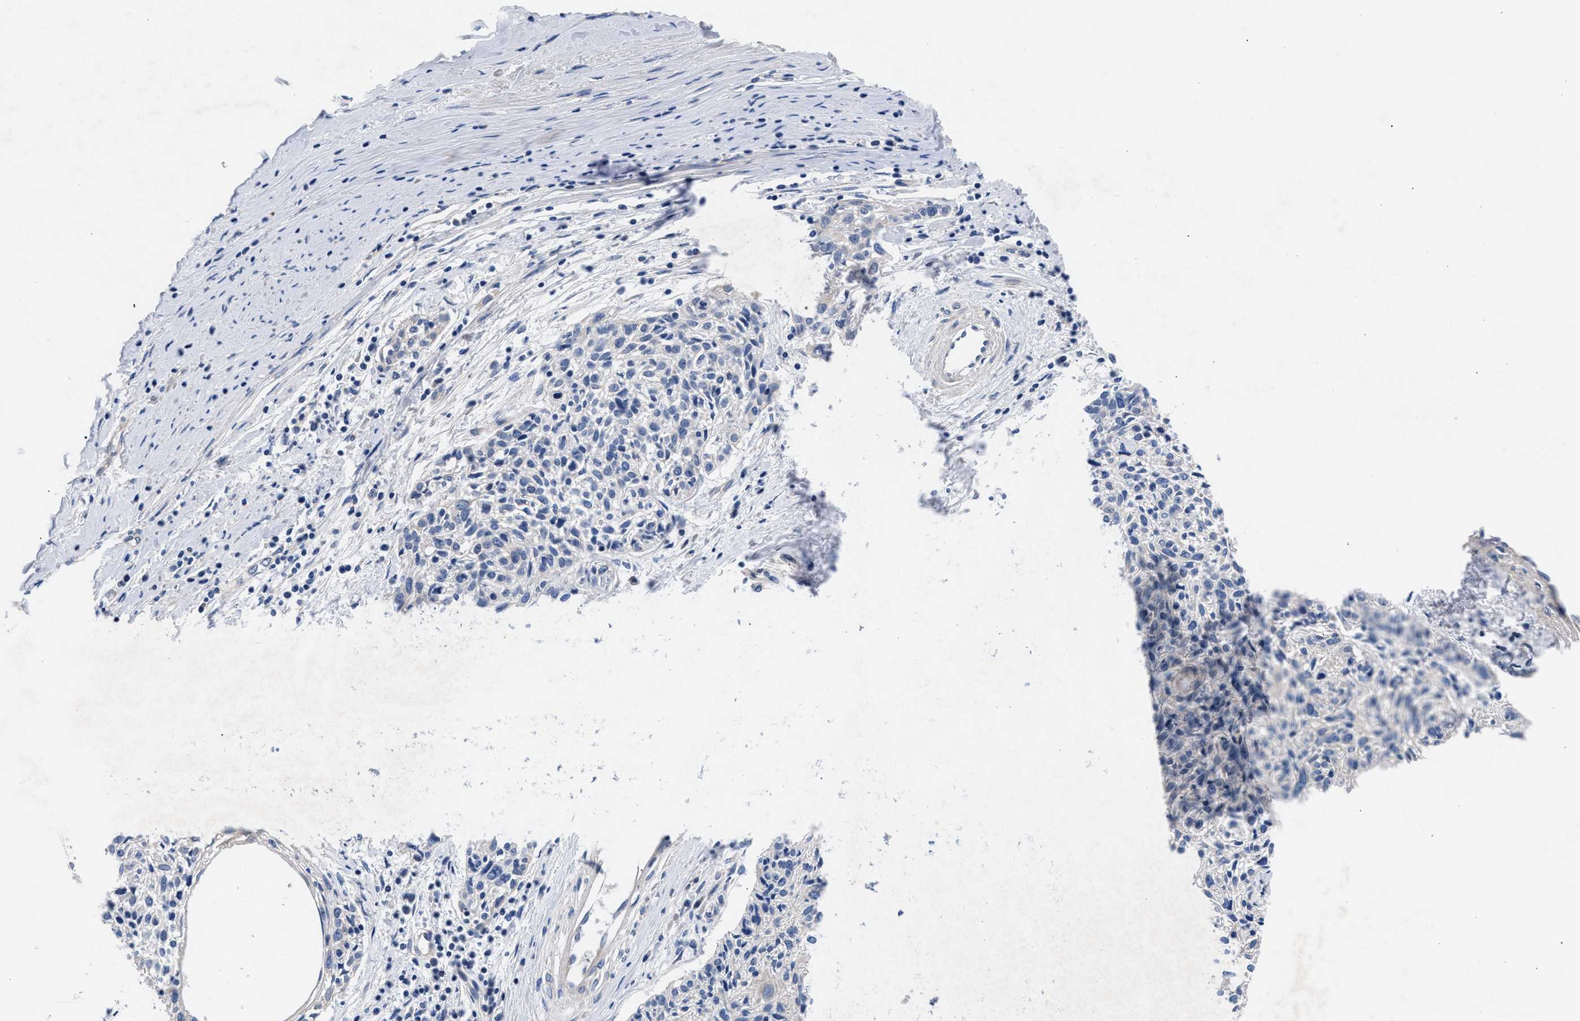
{"staining": {"intensity": "negative", "quantity": "none", "location": "none"}, "tissue": "cervical cancer", "cell_type": "Tumor cells", "image_type": "cancer", "snomed": [{"axis": "morphology", "description": "Squamous cell carcinoma, NOS"}, {"axis": "topography", "description": "Cervix"}], "caption": "The photomicrograph demonstrates no staining of tumor cells in cervical cancer (squamous cell carcinoma).", "gene": "PHF24", "patient": {"sex": "female", "age": 51}}